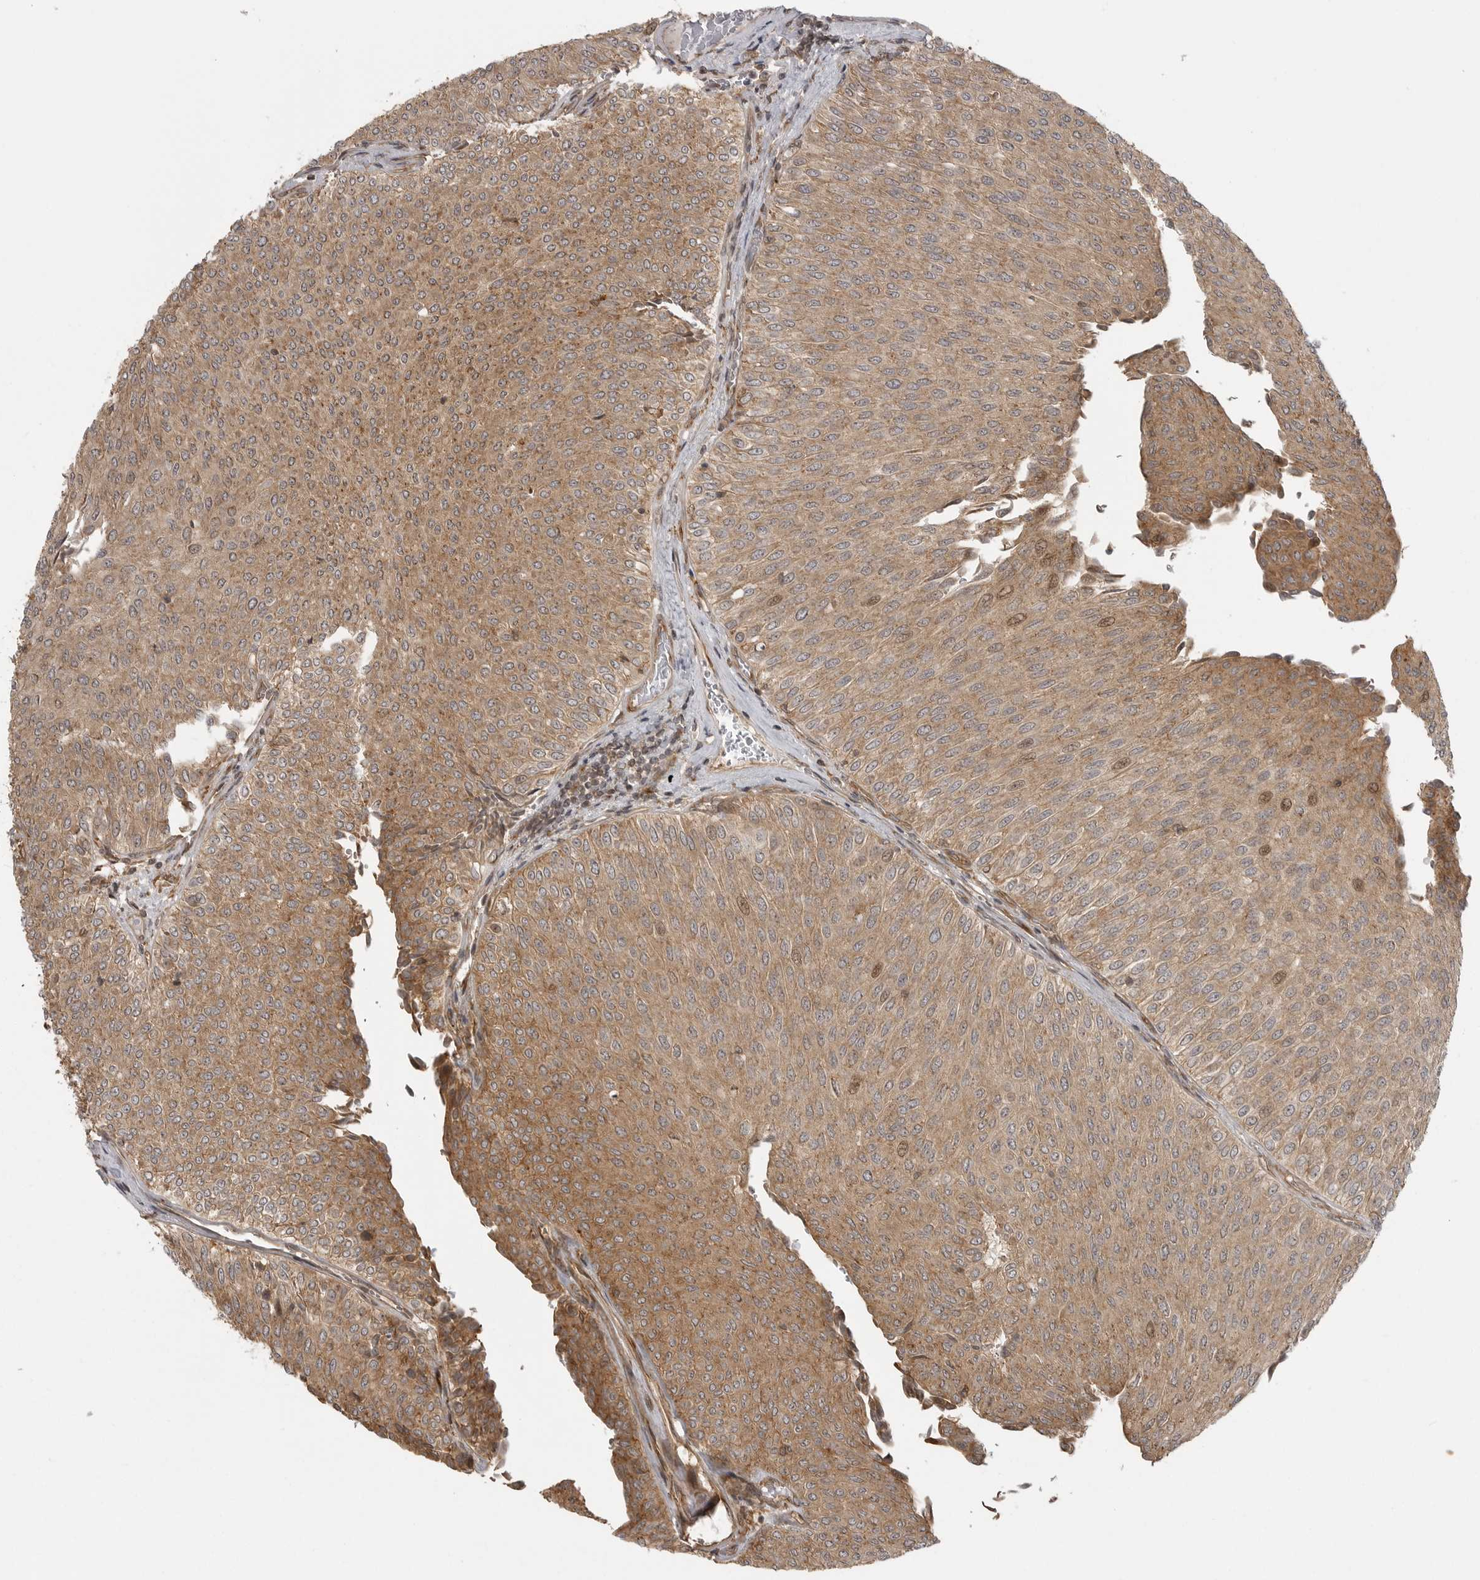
{"staining": {"intensity": "moderate", "quantity": ">75%", "location": "cytoplasmic/membranous,nuclear"}, "tissue": "urothelial cancer", "cell_type": "Tumor cells", "image_type": "cancer", "snomed": [{"axis": "morphology", "description": "Urothelial carcinoma, Low grade"}, {"axis": "topography", "description": "Urinary bladder"}], "caption": "Immunohistochemistry (IHC) photomicrograph of neoplastic tissue: human urothelial cancer stained using immunohistochemistry (IHC) displays medium levels of moderate protein expression localized specifically in the cytoplasmic/membranous and nuclear of tumor cells, appearing as a cytoplasmic/membranous and nuclear brown color.", "gene": "FAT3", "patient": {"sex": "male", "age": 78}}